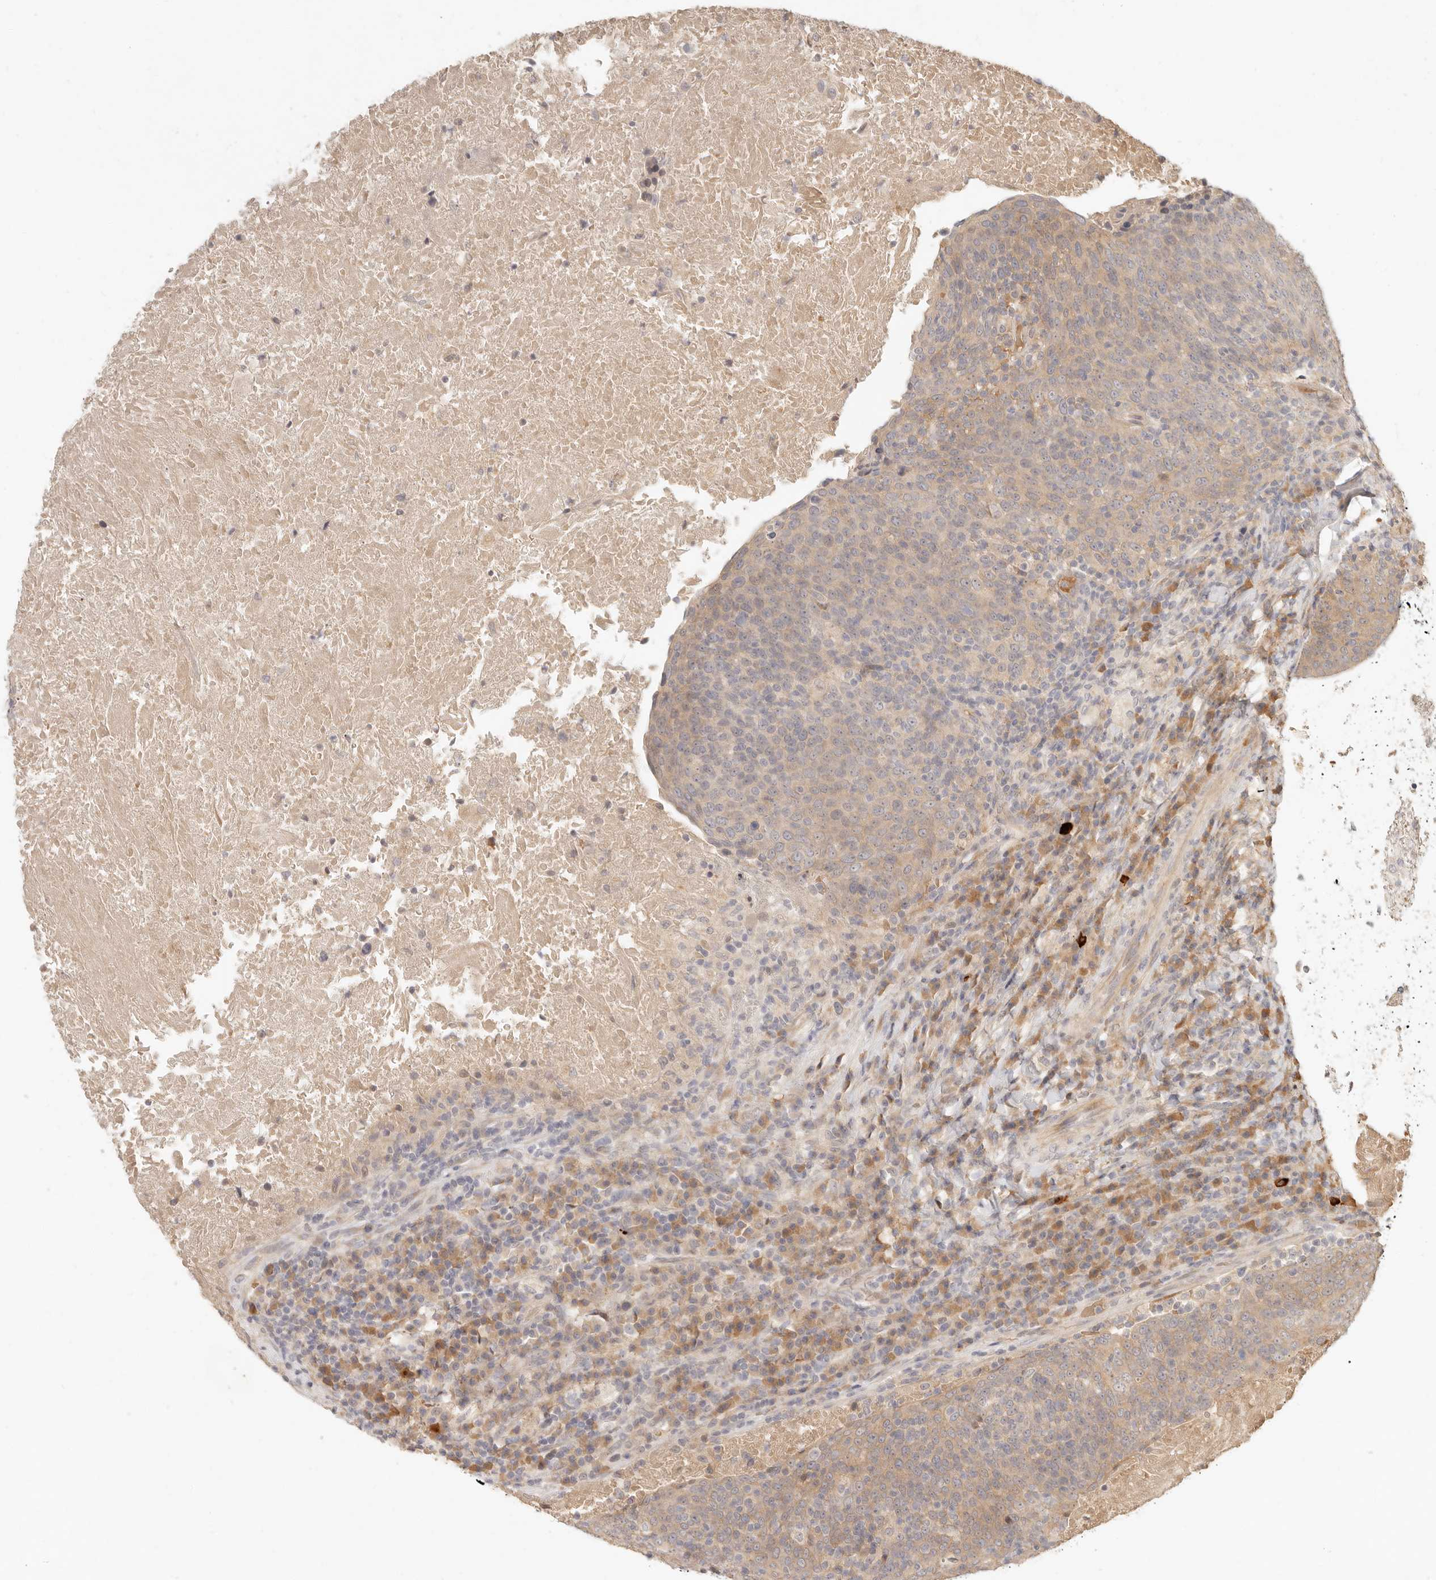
{"staining": {"intensity": "weak", "quantity": "25%-75%", "location": "cytoplasmic/membranous"}, "tissue": "head and neck cancer", "cell_type": "Tumor cells", "image_type": "cancer", "snomed": [{"axis": "morphology", "description": "Squamous cell carcinoma, NOS"}, {"axis": "morphology", "description": "Squamous cell carcinoma, metastatic, NOS"}, {"axis": "topography", "description": "Lymph node"}, {"axis": "topography", "description": "Head-Neck"}], "caption": "Squamous cell carcinoma (head and neck) was stained to show a protein in brown. There is low levels of weak cytoplasmic/membranous expression in about 25%-75% of tumor cells. (brown staining indicates protein expression, while blue staining denotes nuclei).", "gene": "UBXN11", "patient": {"sex": "male", "age": 62}}